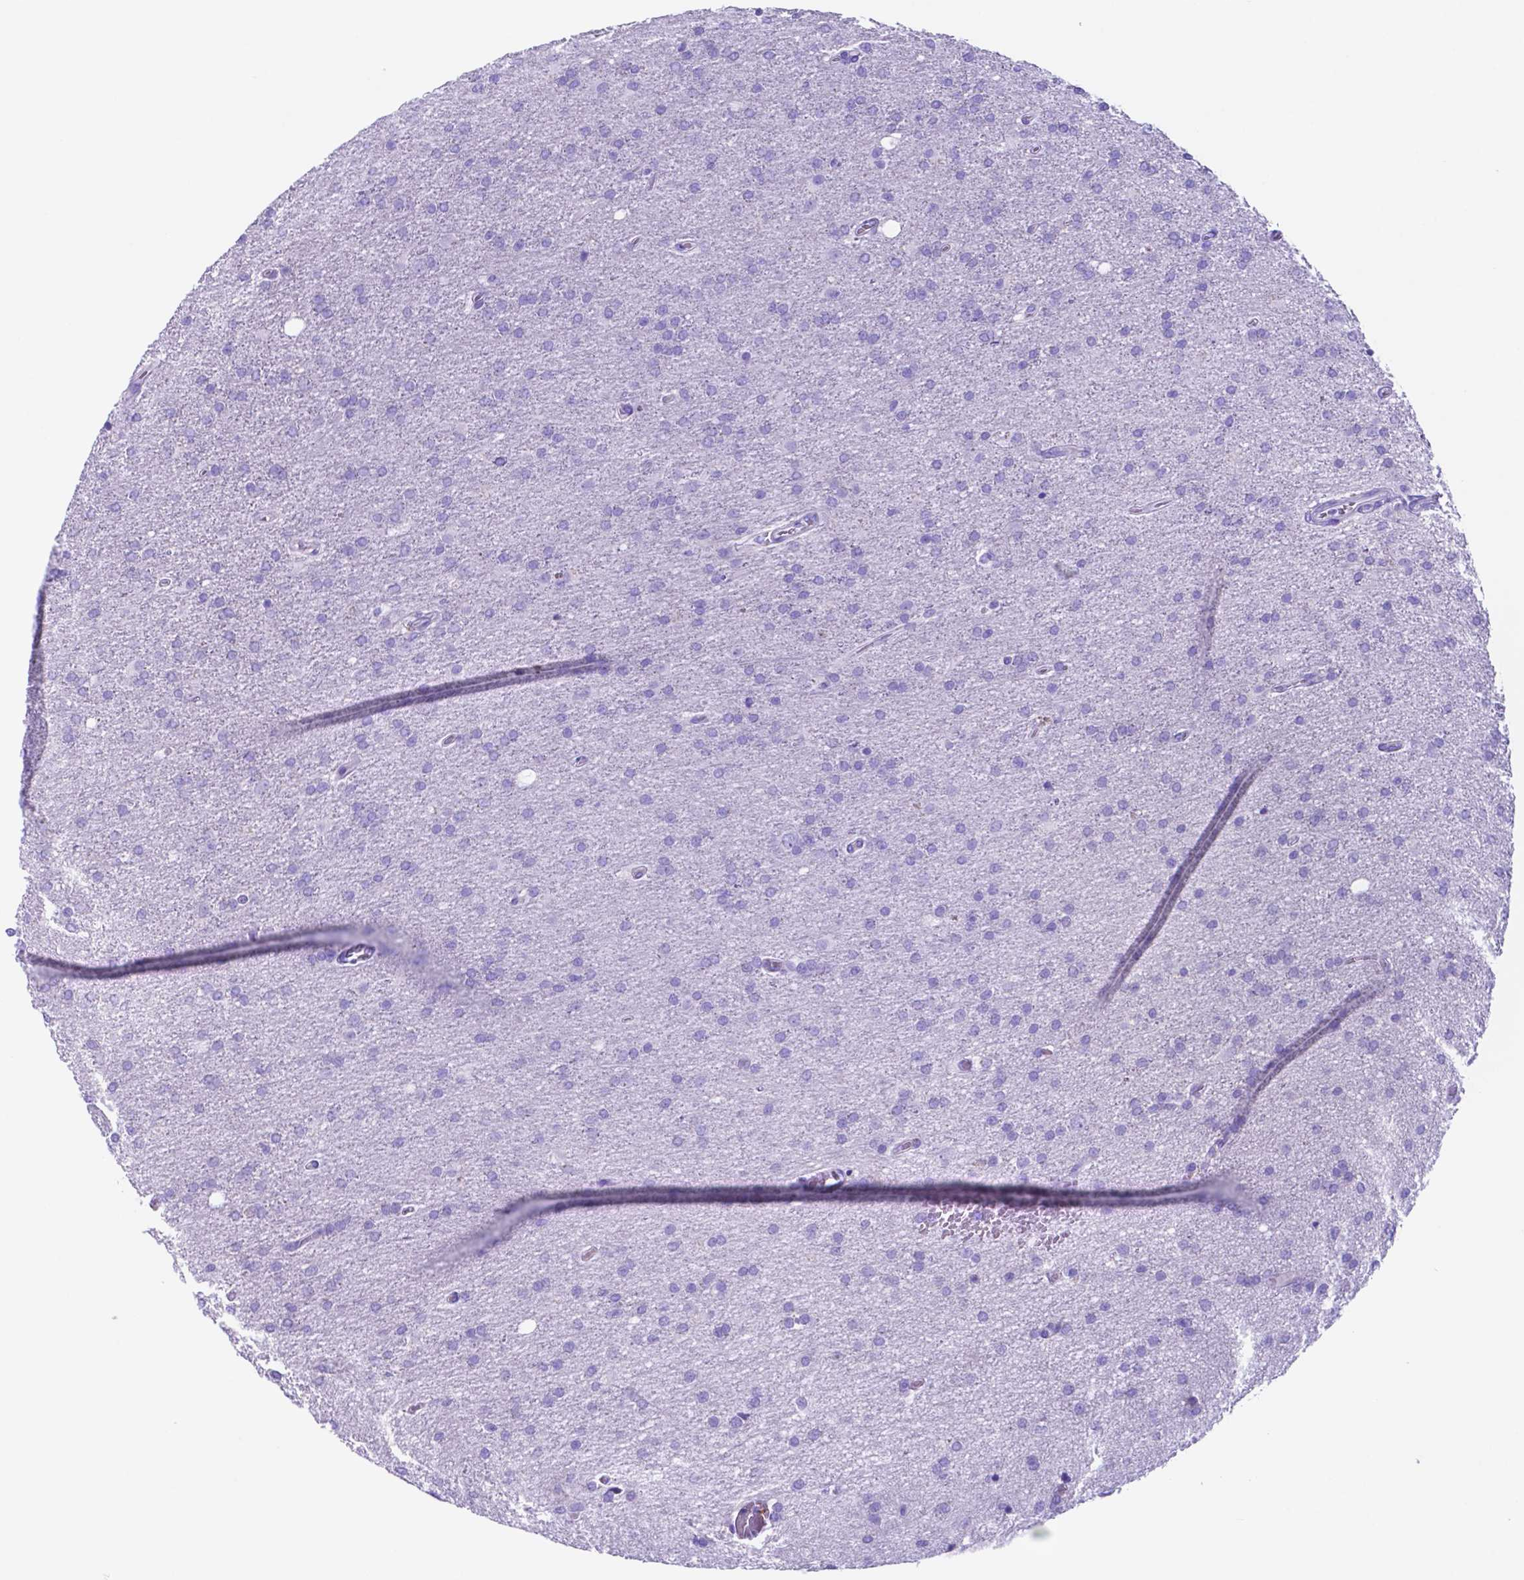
{"staining": {"intensity": "negative", "quantity": "none", "location": "none"}, "tissue": "glioma", "cell_type": "Tumor cells", "image_type": "cancer", "snomed": [{"axis": "morphology", "description": "Glioma, malignant, High grade"}, {"axis": "topography", "description": "Cerebral cortex"}], "caption": "Micrograph shows no significant protein expression in tumor cells of malignant high-grade glioma. Brightfield microscopy of IHC stained with DAB (brown) and hematoxylin (blue), captured at high magnification.", "gene": "DNAAF8", "patient": {"sex": "male", "age": 70}}